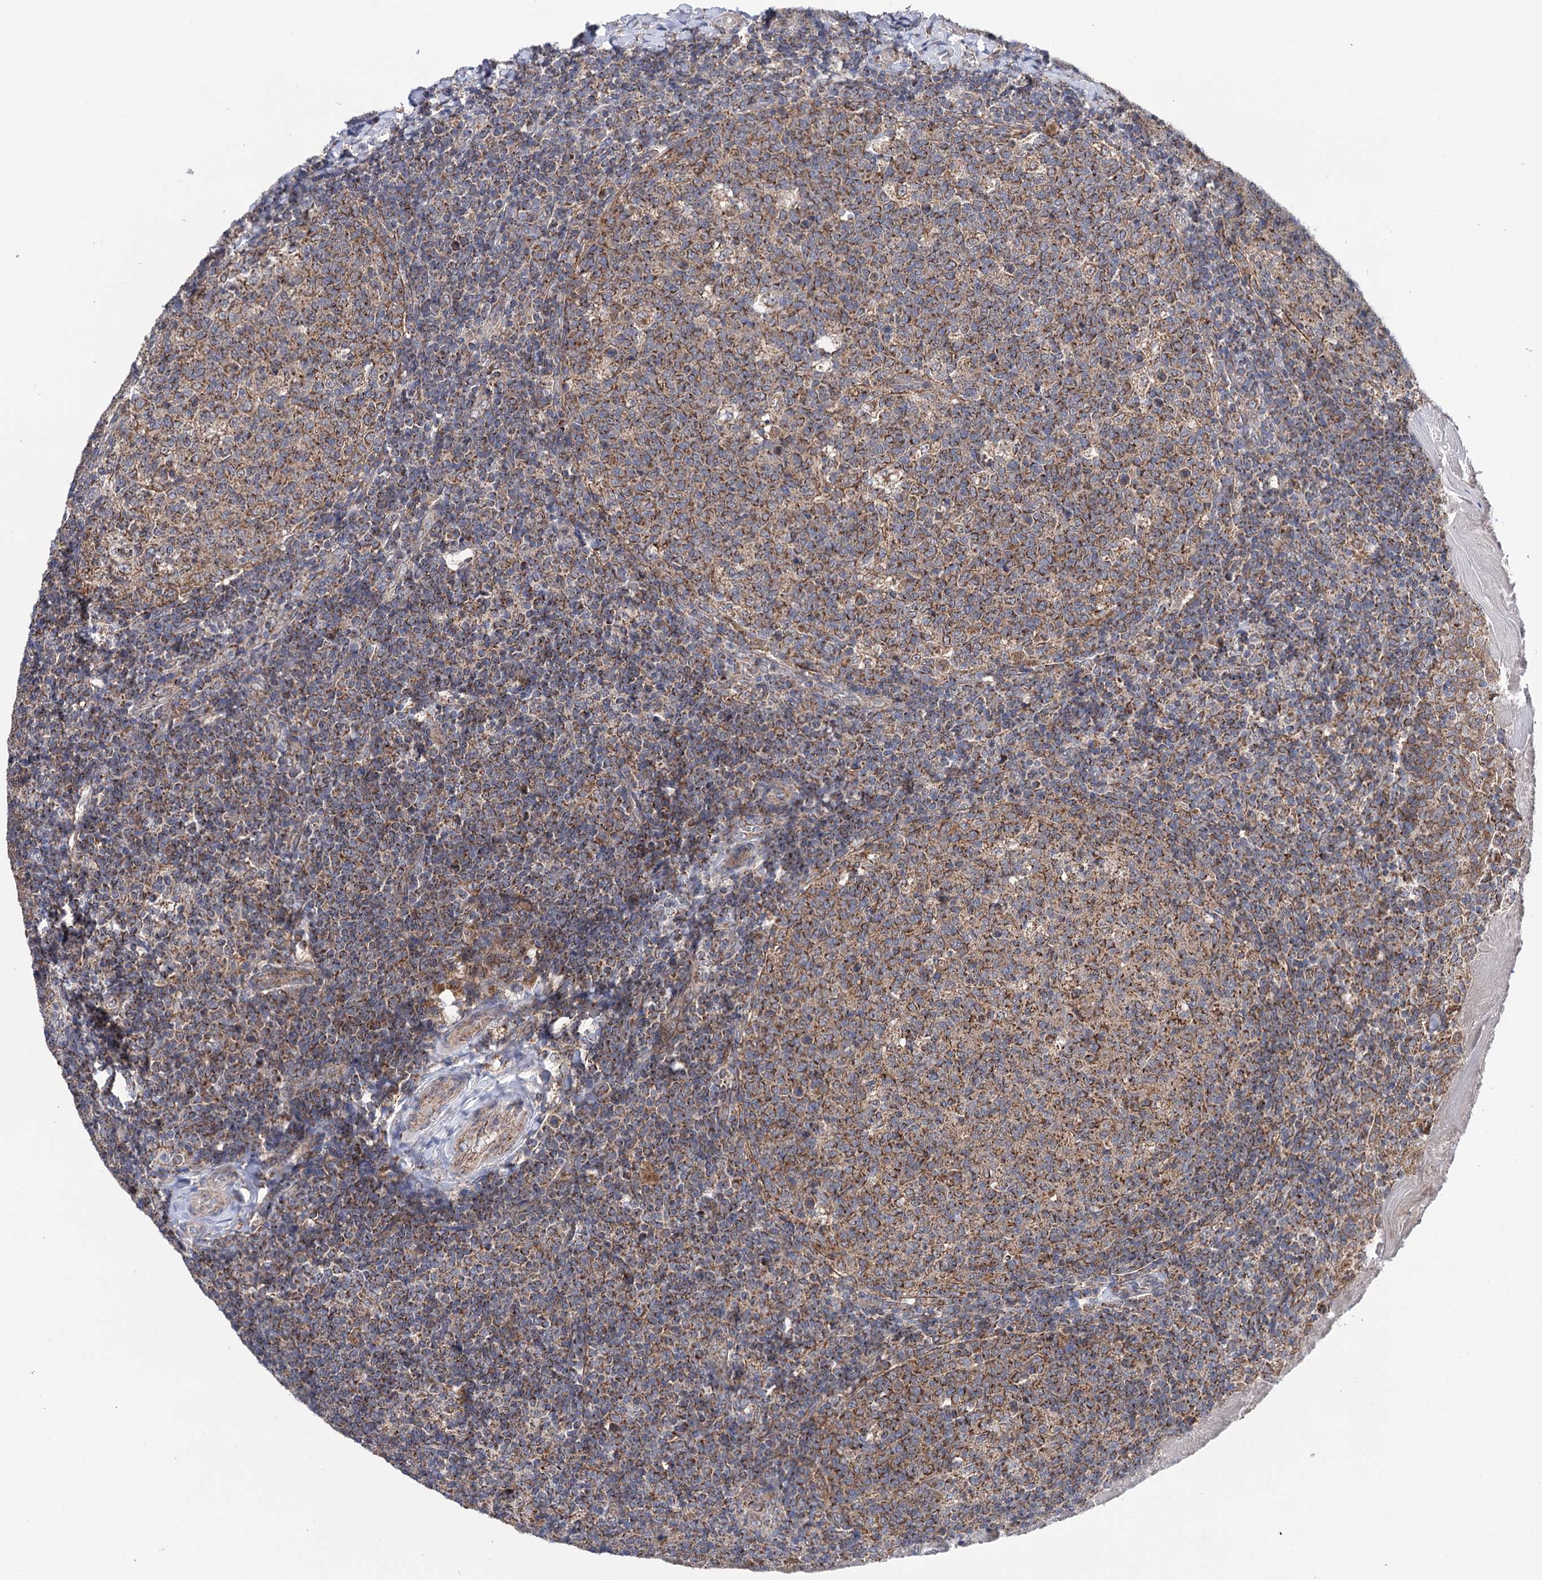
{"staining": {"intensity": "moderate", "quantity": ">75%", "location": "cytoplasmic/membranous"}, "tissue": "tonsil", "cell_type": "Germinal center cells", "image_type": "normal", "snomed": [{"axis": "morphology", "description": "Normal tissue, NOS"}, {"axis": "topography", "description": "Tonsil"}], "caption": "Immunohistochemistry staining of benign tonsil, which exhibits medium levels of moderate cytoplasmic/membranous staining in approximately >75% of germinal center cells indicating moderate cytoplasmic/membranous protein expression. The staining was performed using DAB (brown) for protein detection and nuclei were counterstained in hematoxylin (blue).", "gene": "SUCLA2", "patient": {"sex": "female", "age": 19}}